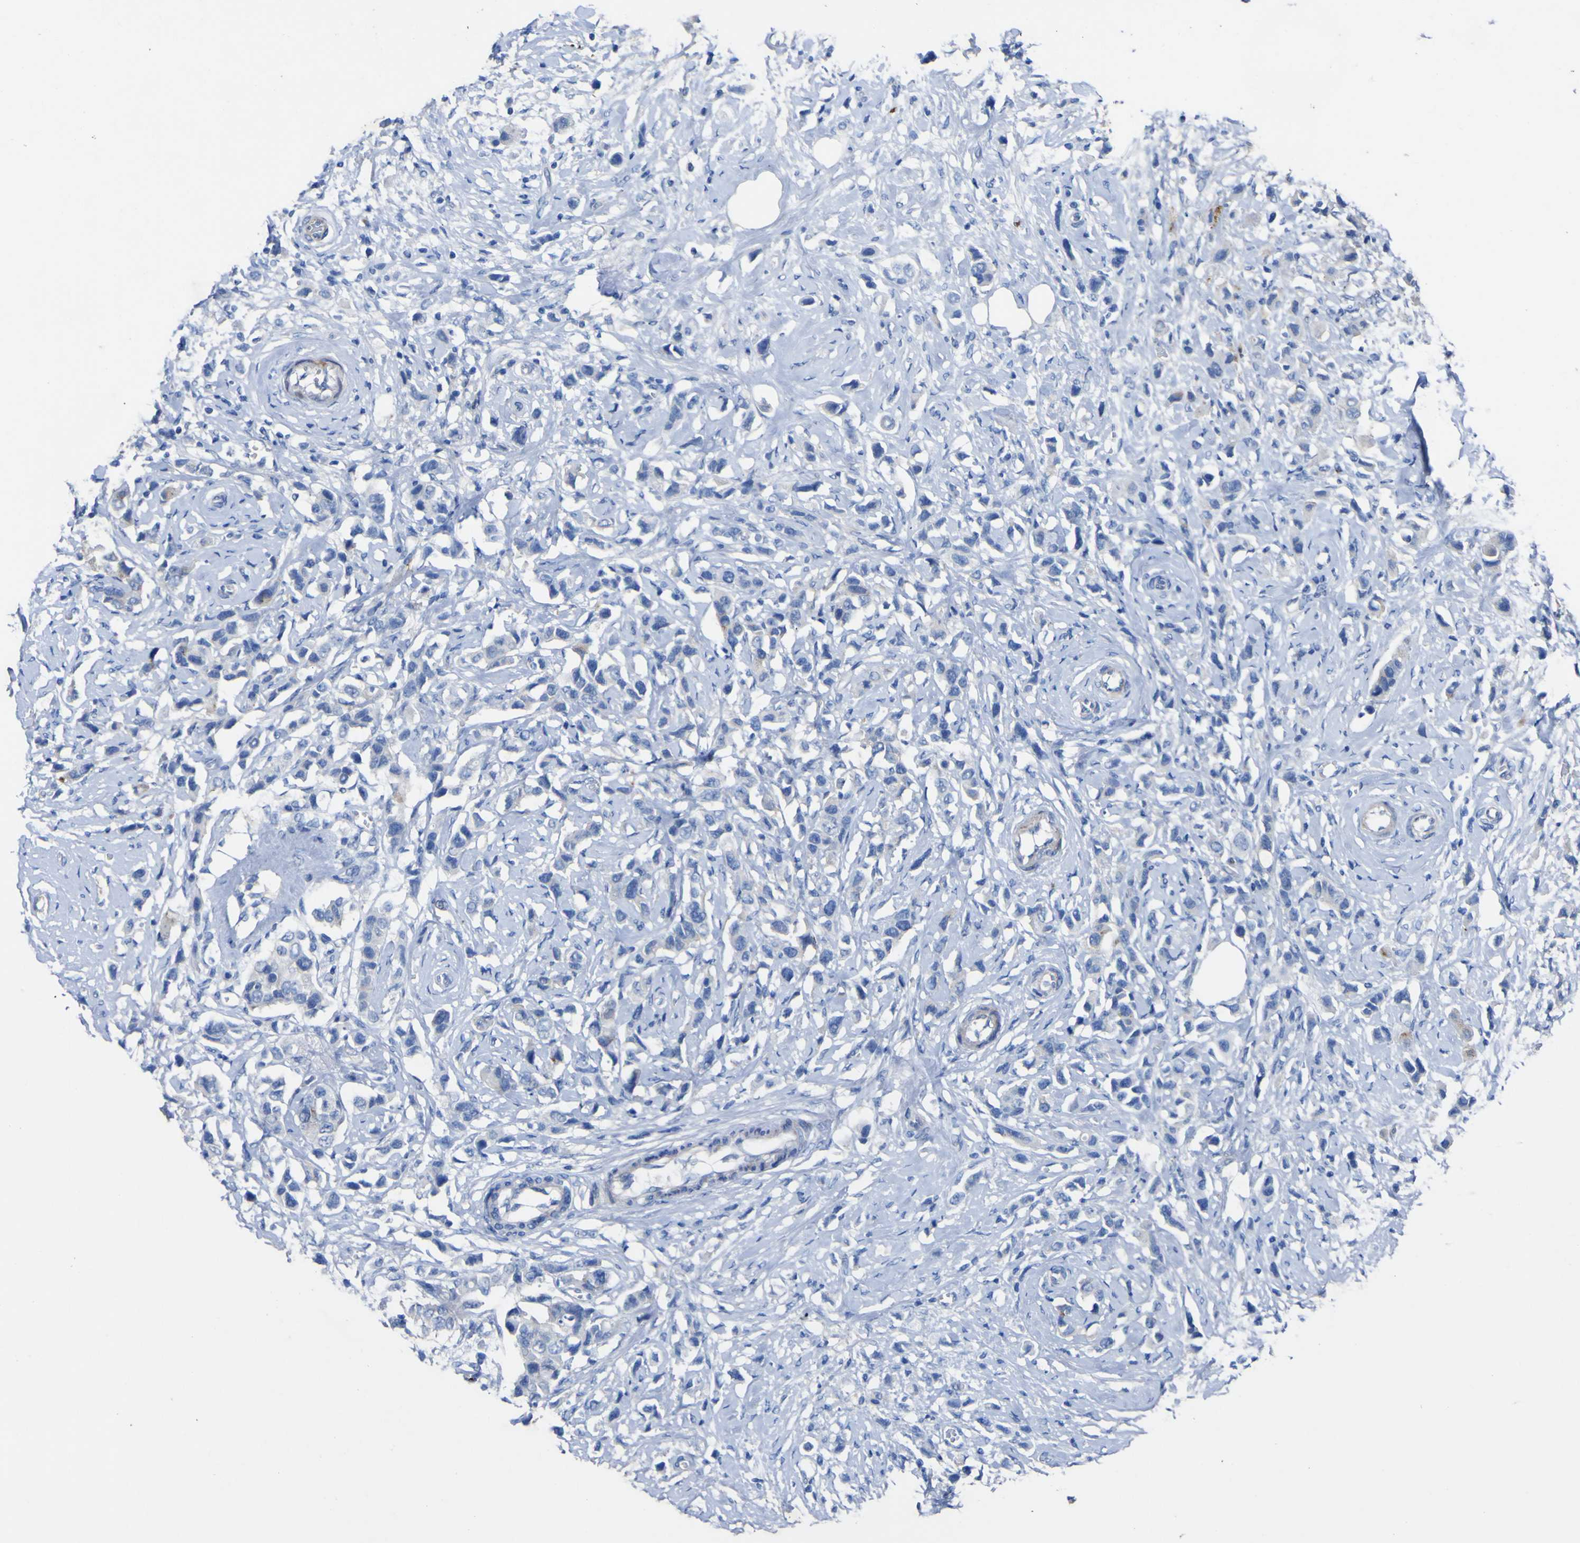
{"staining": {"intensity": "weak", "quantity": "<25%", "location": "cytoplasmic/membranous"}, "tissue": "breast cancer", "cell_type": "Tumor cells", "image_type": "cancer", "snomed": [{"axis": "morphology", "description": "Normal tissue, NOS"}, {"axis": "morphology", "description": "Duct carcinoma"}, {"axis": "topography", "description": "Breast"}], "caption": "High power microscopy micrograph of an IHC image of intraductal carcinoma (breast), revealing no significant expression in tumor cells.", "gene": "AGO4", "patient": {"sex": "female", "age": 50}}